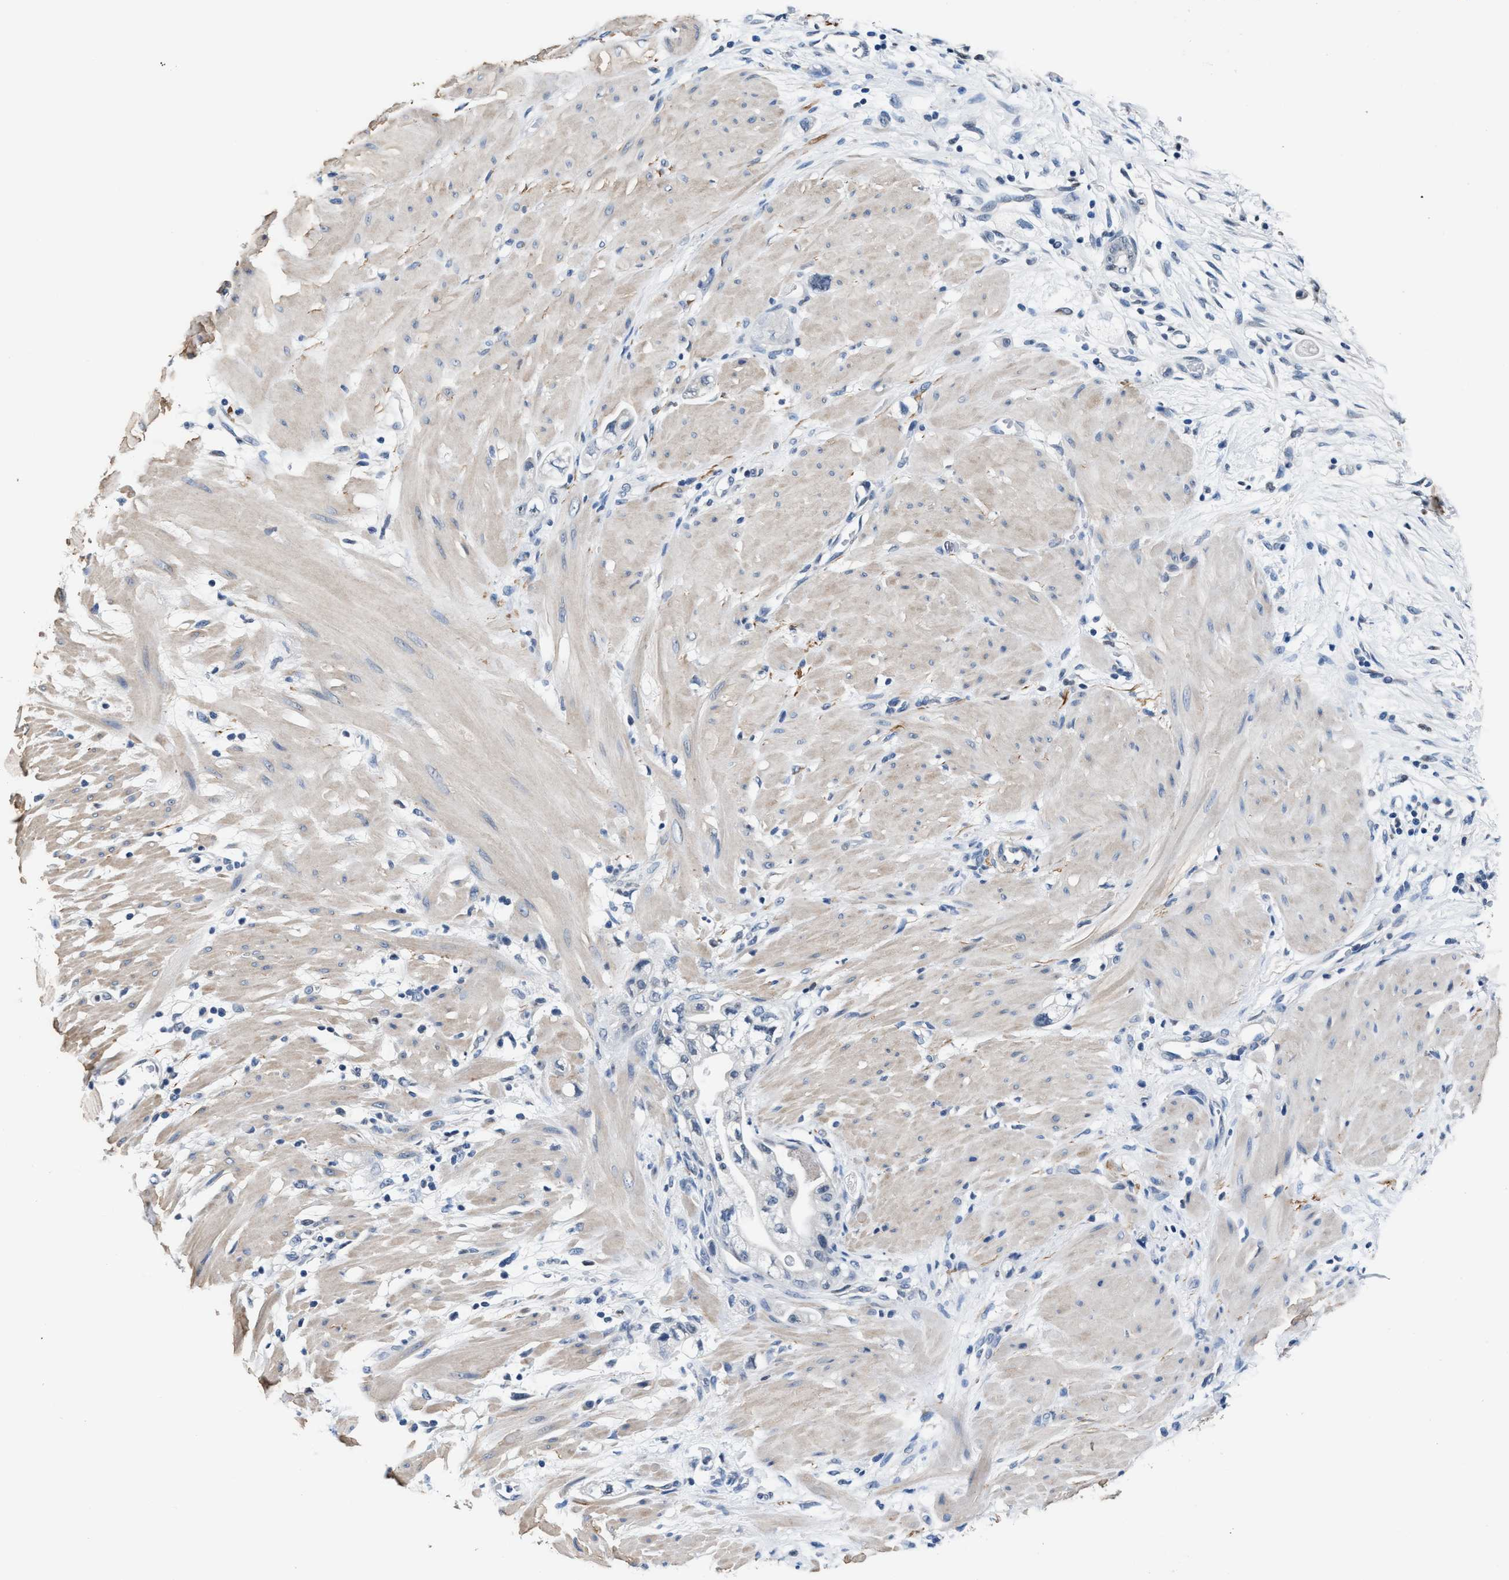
{"staining": {"intensity": "negative", "quantity": "none", "location": "none"}, "tissue": "stomach cancer", "cell_type": "Tumor cells", "image_type": "cancer", "snomed": [{"axis": "morphology", "description": "Adenocarcinoma, NOS"}, {"axis": "topography", "description": "Stomach"}, {"axis": "topography", "description": "Stomach, lower"}], "caption": "Tumor cells show no significant protein expression in stomach cancer.", "gene": "MYH3", "patient": {"sex": "female", "age": 48}}